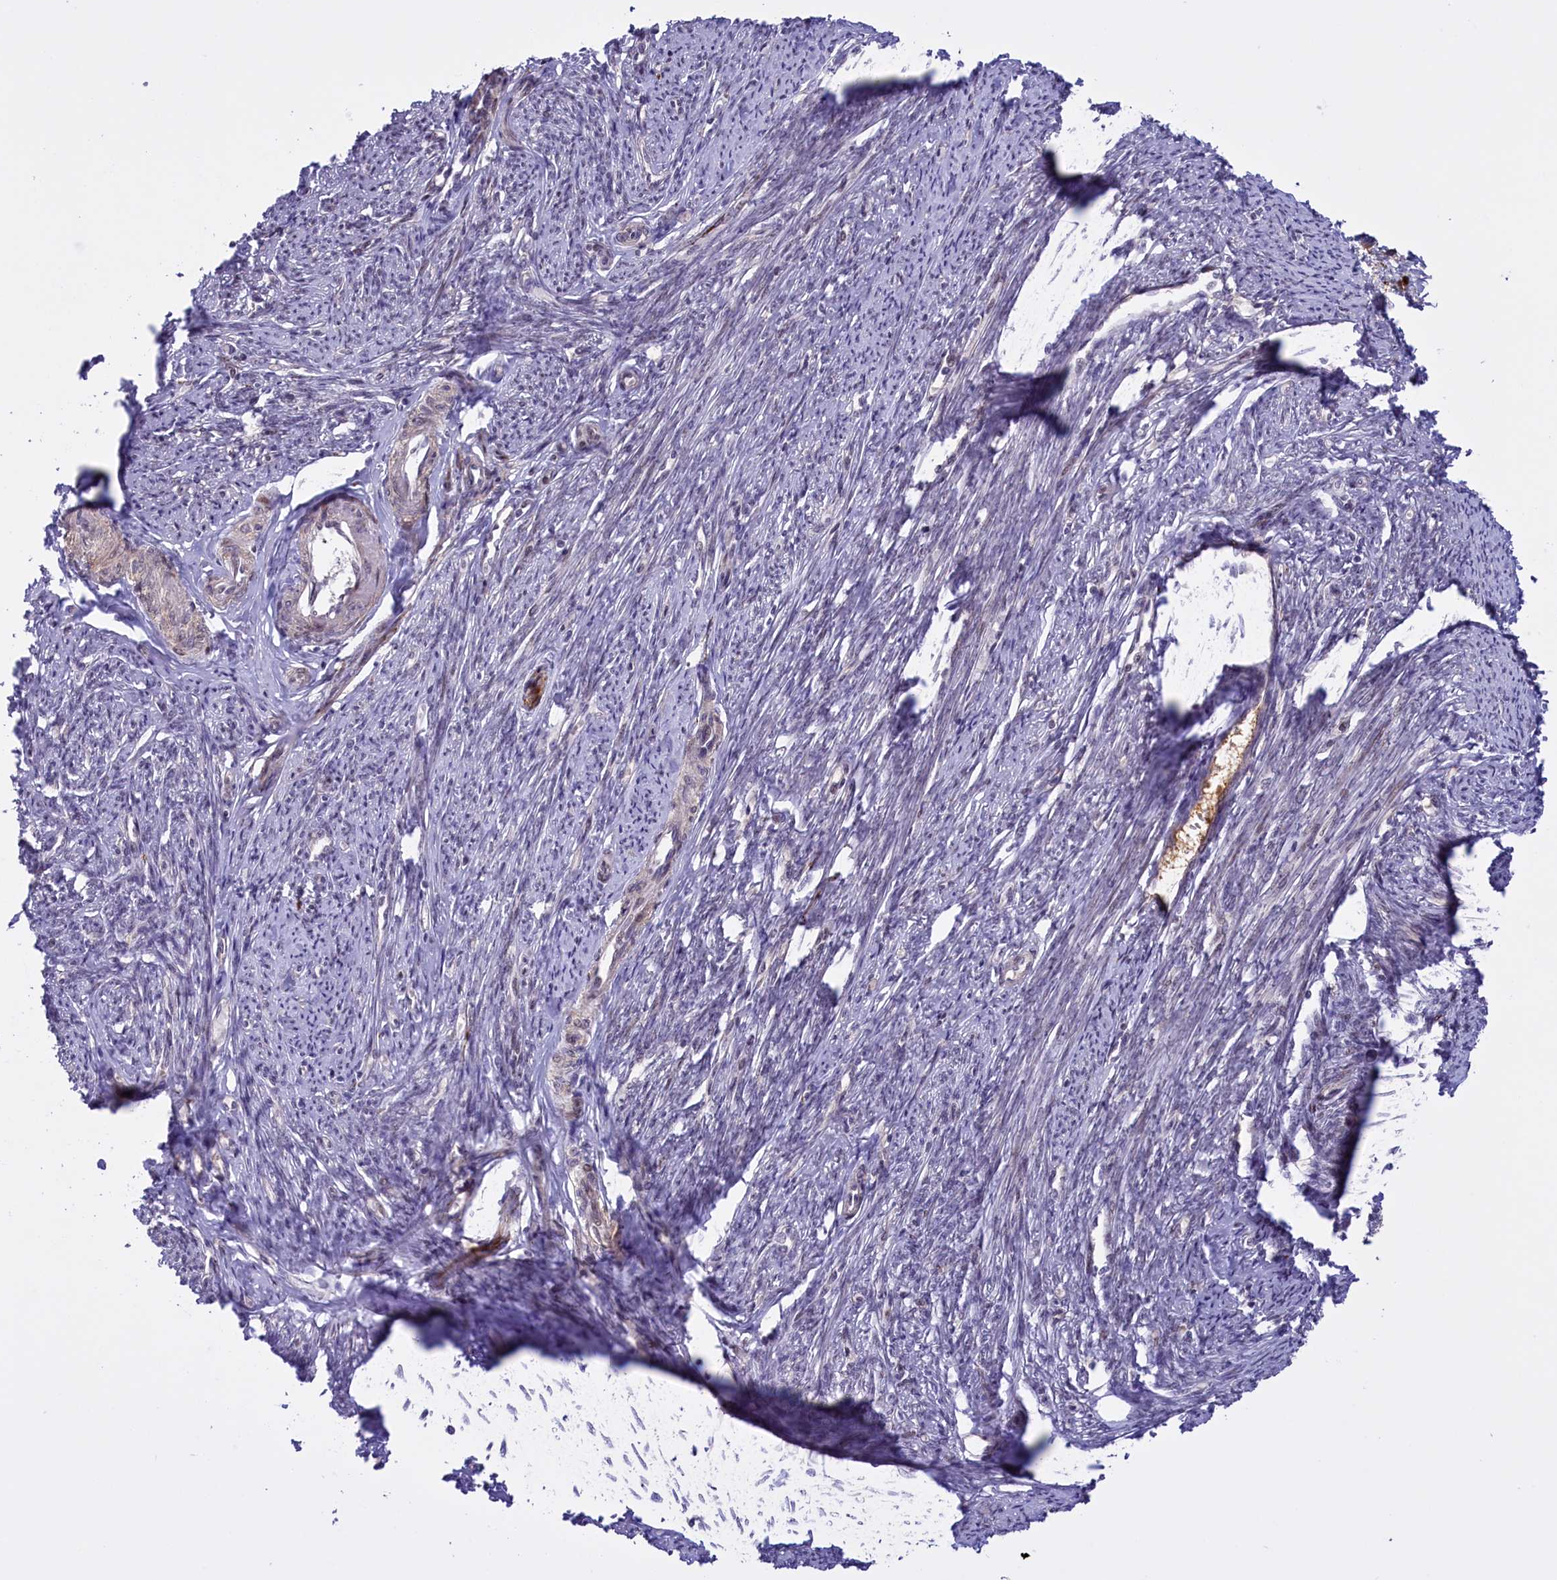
{"staining": {"intensity": "moderate", "quantity": "25%-75%", "location": "cytoplasmic/membranous"}, "tissue": "smooth muscle", "cell_type": "Smooth muscle cells", "image_type": "normal", "snomed": [{"axis": "morphology", "description": "Normal tissue, NOS"}, {"axis": "topography", "description": "Smooth muscle"}, {"axis": "topography", "description": "Uterus"}], "caption": "Protein staining exhibits moderate cytoplasmic/membranous staining in approximately 25%-75% of smooth muscle cells in normal smooth muscle. The staining was performed using DAB to visualize the protein expression in brown, while the nuclei were stained in blue with hematoxylin (Magnification: 20x).", "gene": "RRAD", "patient": {"sex": "female", "age": 59}}